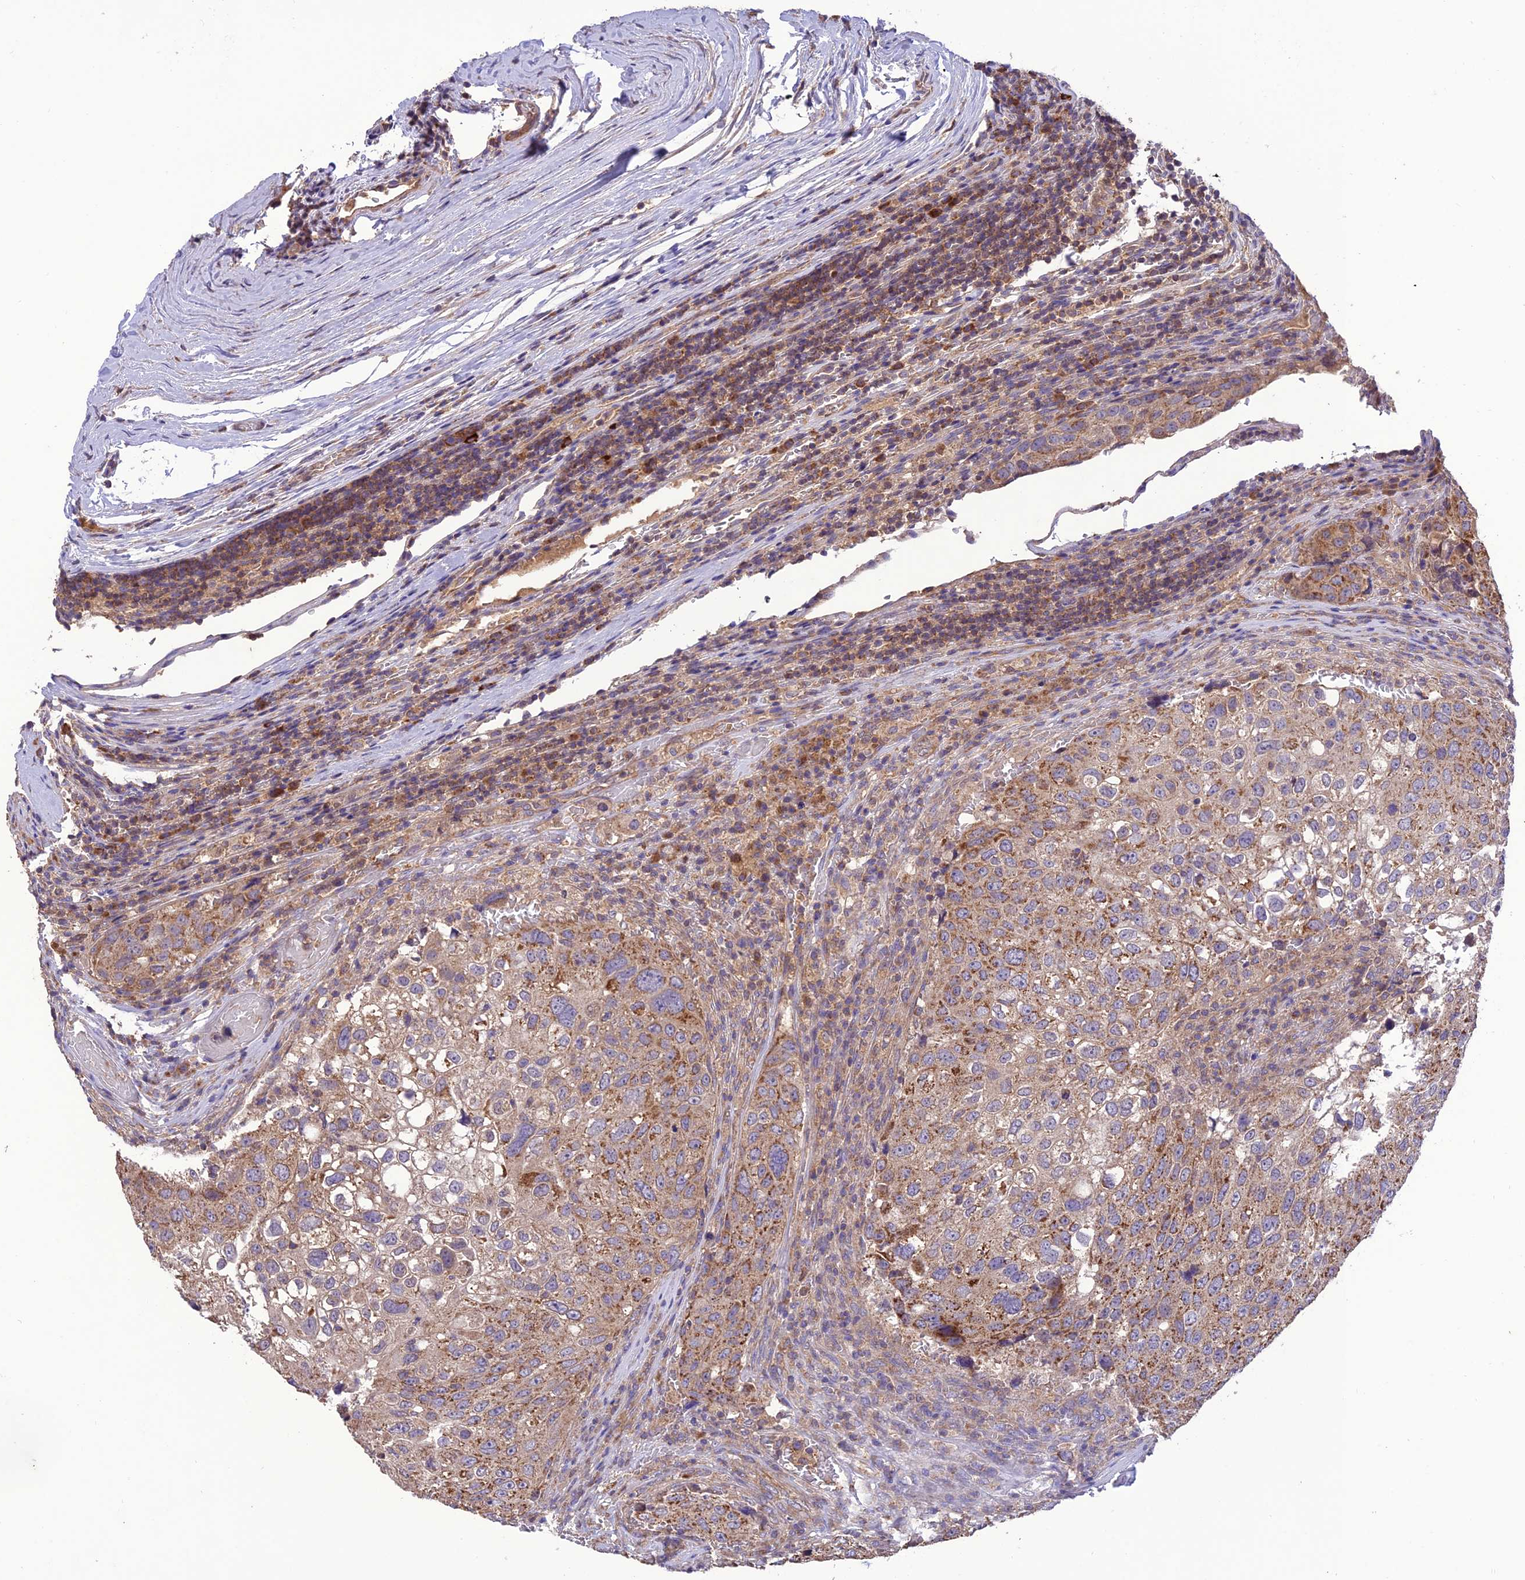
{"staining": {"intensity": "moderate", "quantity": "25%-75%", "location": "cytoplasmic/membranous"}, "tissue": "urothelial cancer", "cell_type": "Tumor cells", "image_type": "cancer", "snomed": [{"axis": "morphology", "description": "Urothelial carcinoma, High grade"}, {"axis": "topography", "description": "Lymph node"}, {"axis": "topography", "description": "Urinary bladder"}], "caption": "Immunohistochemical staining of human urothelial carcinoma (high-grade) exhibits medium levels of moderate cytoplasmic/membranous protein positivity in about 25%-75% of tumor cells. (DAB = brown stain, brightfield microscopy at high magnification).", "gene": "NDUFAF1", "patient": {"sex": "male", "age": 51}}